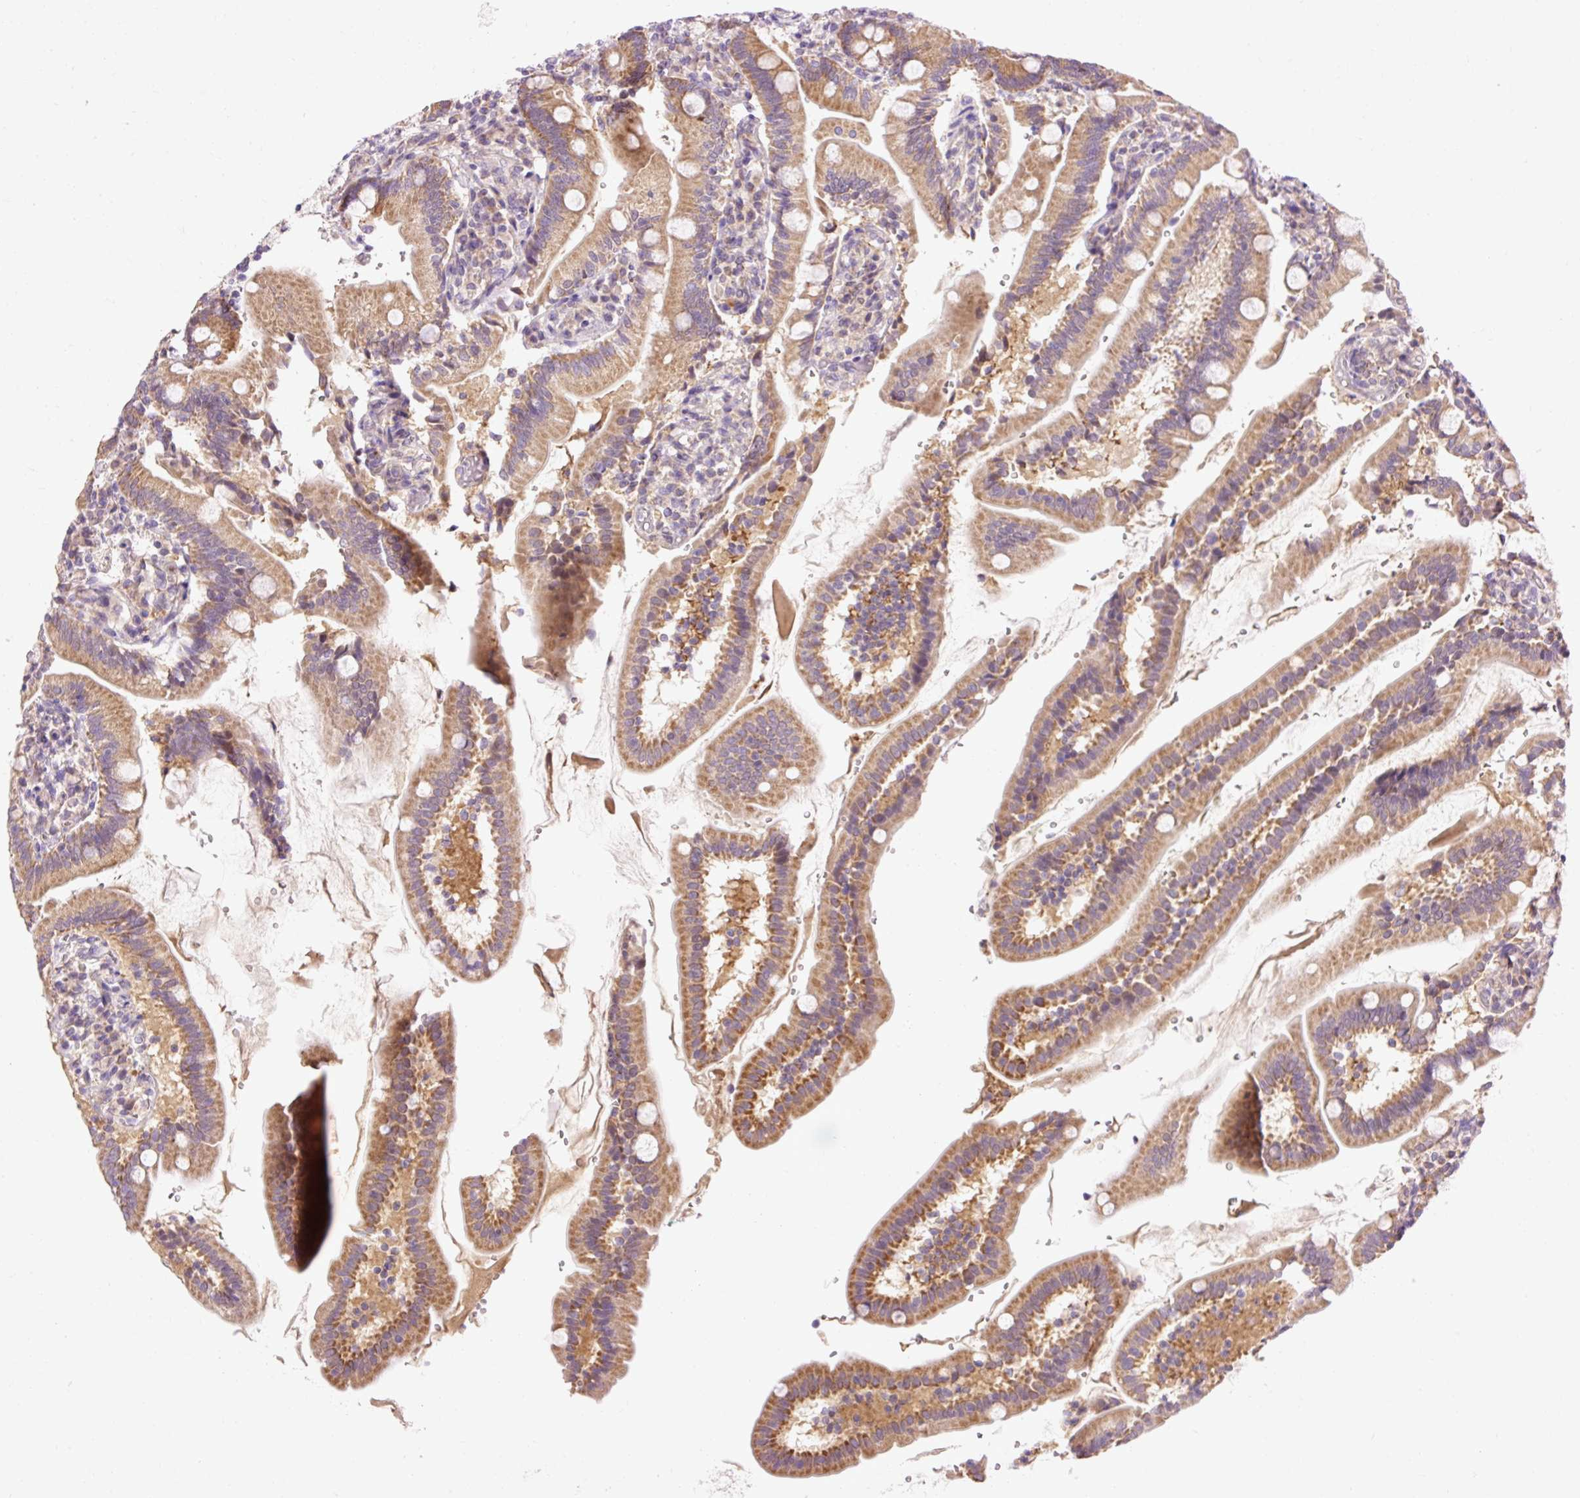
{"staining": {"intensity": "moderate", "quantity": ">75%", "location": "cytoplasmic/membranous"}, "tissue": "duodenum", "cell_type": "Glandular cells", "image_type": "normal", "snomed": [{"axis": "morphology", "description": "Normal tissue, NOS"}, {"axis": "topography", "description": "Duodenum"}], "caption": "Protein expression analysis of benign human duodenum reveals moderate cytoplasmic/membranous expression in approximately >75% of glandular cells. The staining was performed using DAB, with brown indicating positive protein expression. Nuclei are stained blue with hematoxylin.", "gene": "IMMT", "patient": {"sex": "female", "age": 67}}